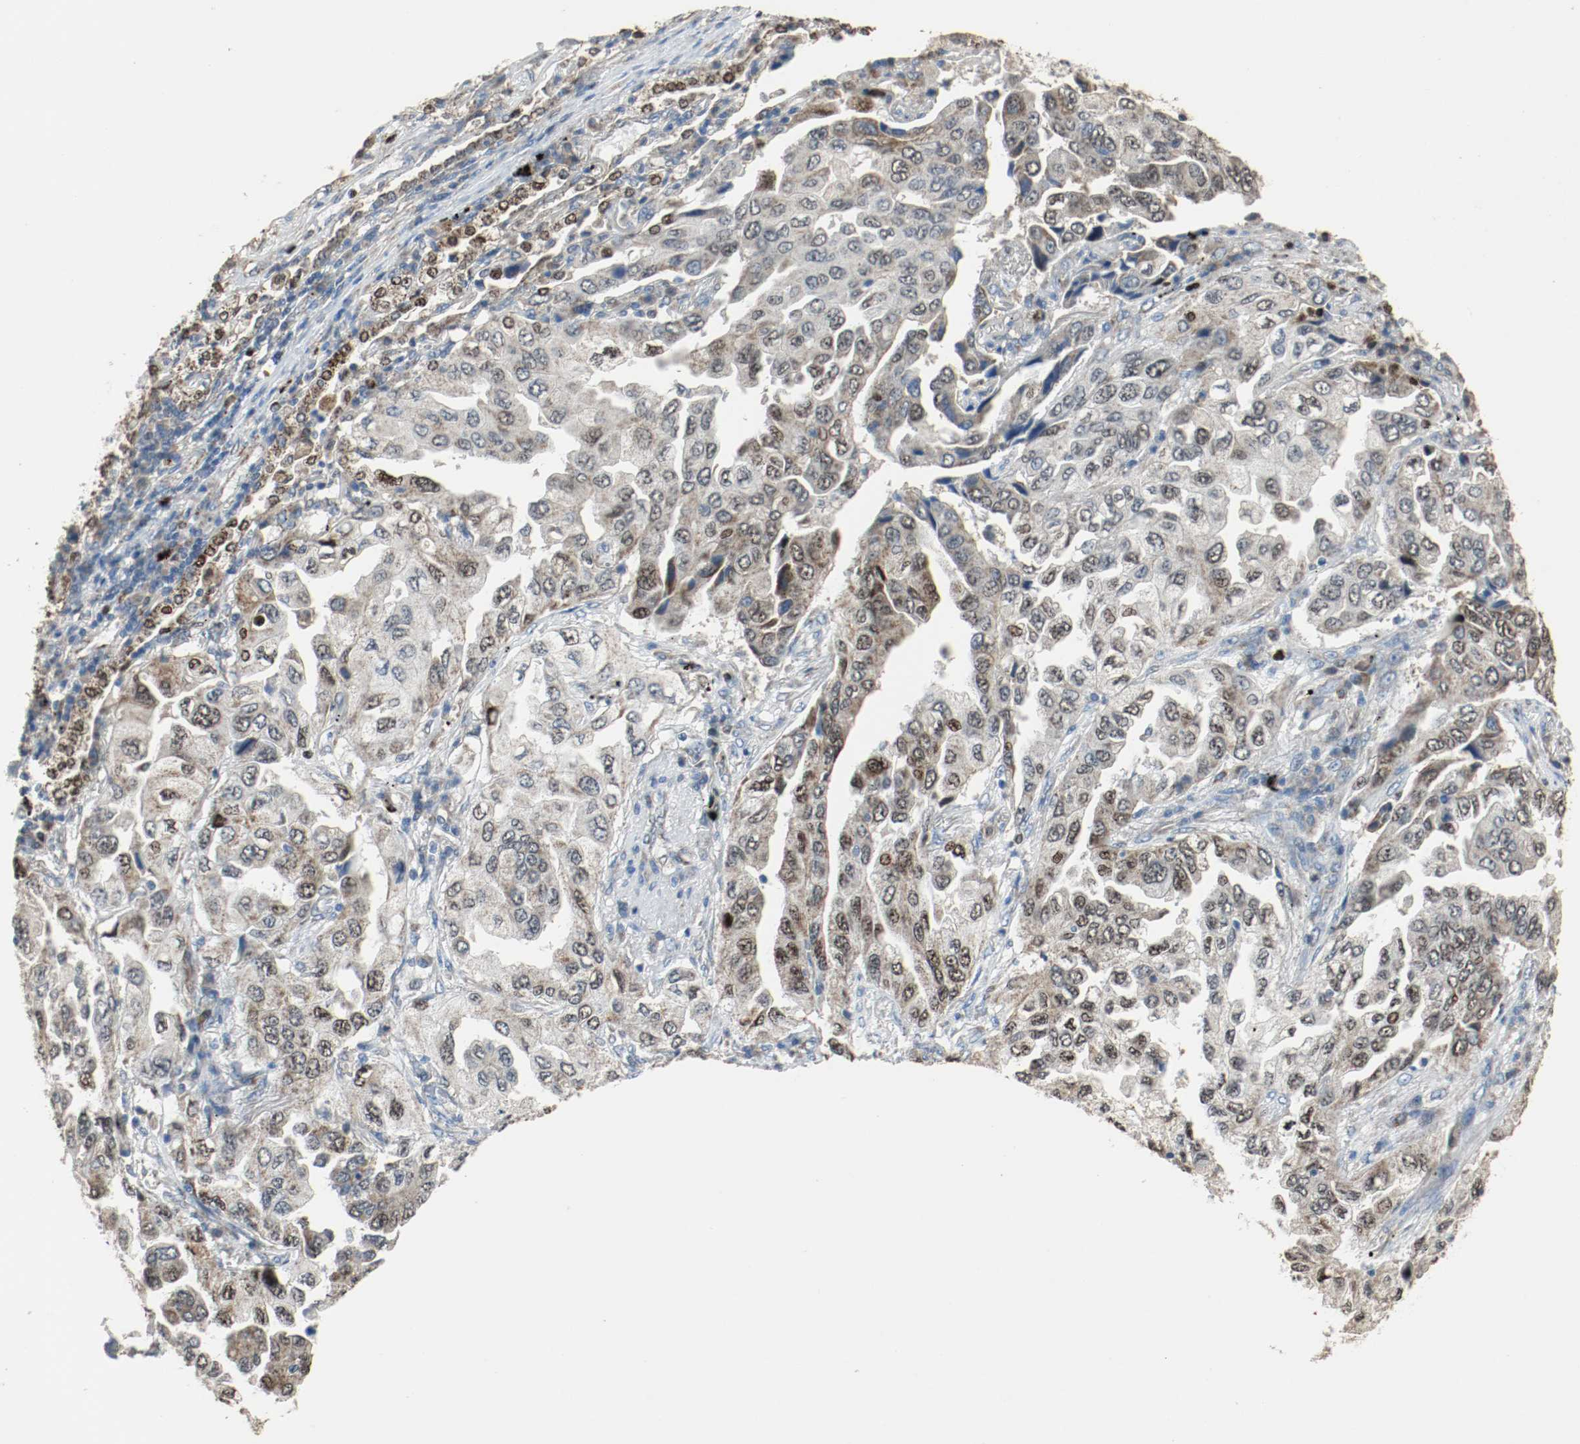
{"staining": {"intensity": "strong", "quantity": ">75%", "location": "cytoplasmic/membranous,nuclear"}, "tissue": "lung cancer", "cell_type": "Tumor cells", "image_type": "cancer", "snomed": [{"axis": "morphology", "description": "Adenocarcinoma, NOS"}, {"axis": "topography", "description": "Lung"}], "caption": "Immunohistochemical staining of human adenocarcinoma (lung) displays strong cytoplasmic/membranous and nuclear protein staining in approximately >75% of tumor cells.", "gene": "ALDH4A1", "patient": {"sex": "female", "age": 65}}